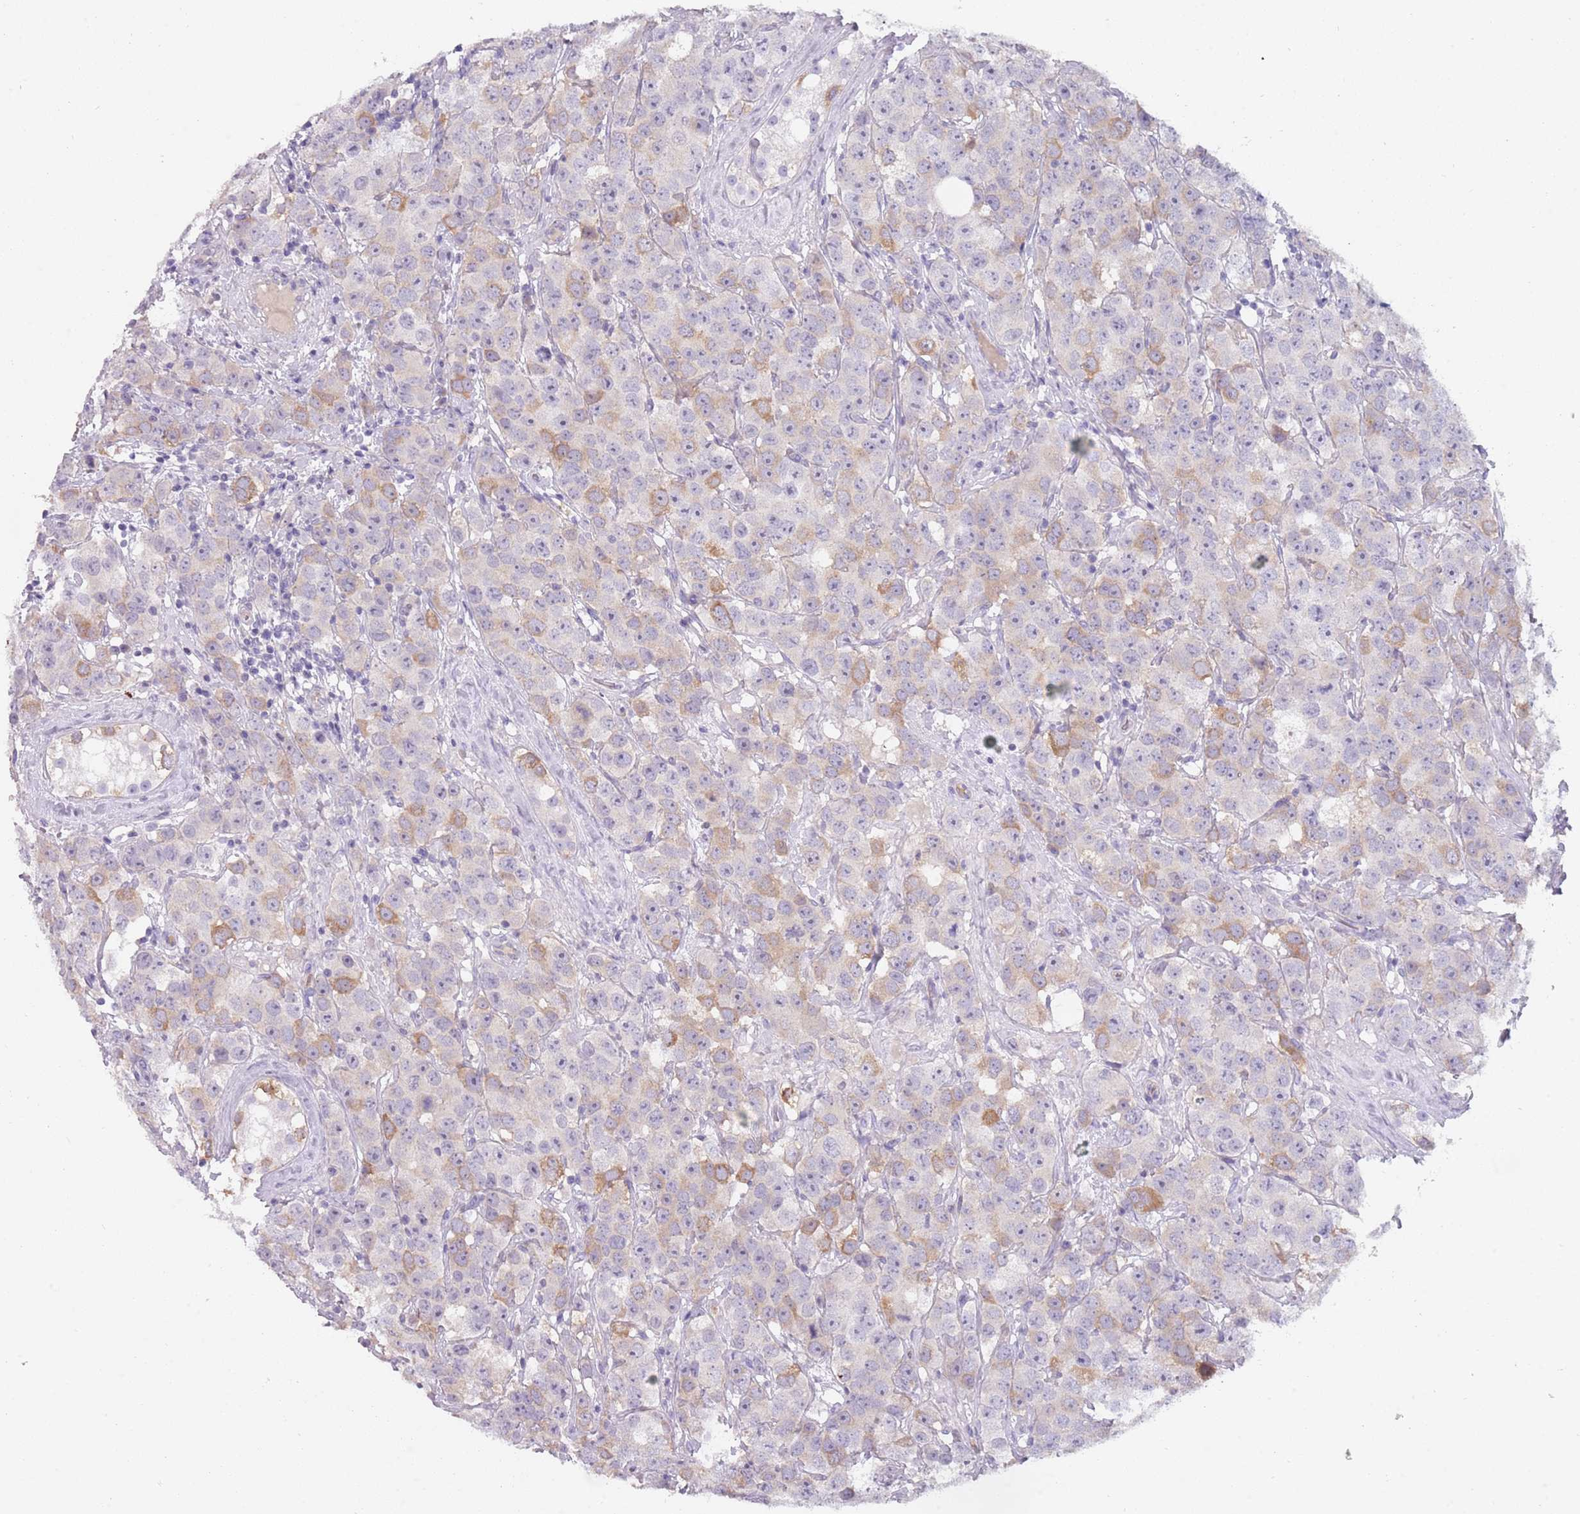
{"staining": {"intensity": "moderate", "quantity": "<25%", "location": "cytoplasmic/membranous"}, "tissue": "testis cancer", "cell_type": "Tumor cells", "image_type": "cancer", "snomed": [{"axis": "morphology", "description": "Seminoma, NOS"}, {"axis": "topography", "description": "Testis"}], "caption": "Protein expression analysis of testis cancer exhibits moderate cytoplasmic/membranous positivity in approximately <25% of tumor cells.", "gene": "DDX4", "patient": {"sex": "male", "age": 28}}